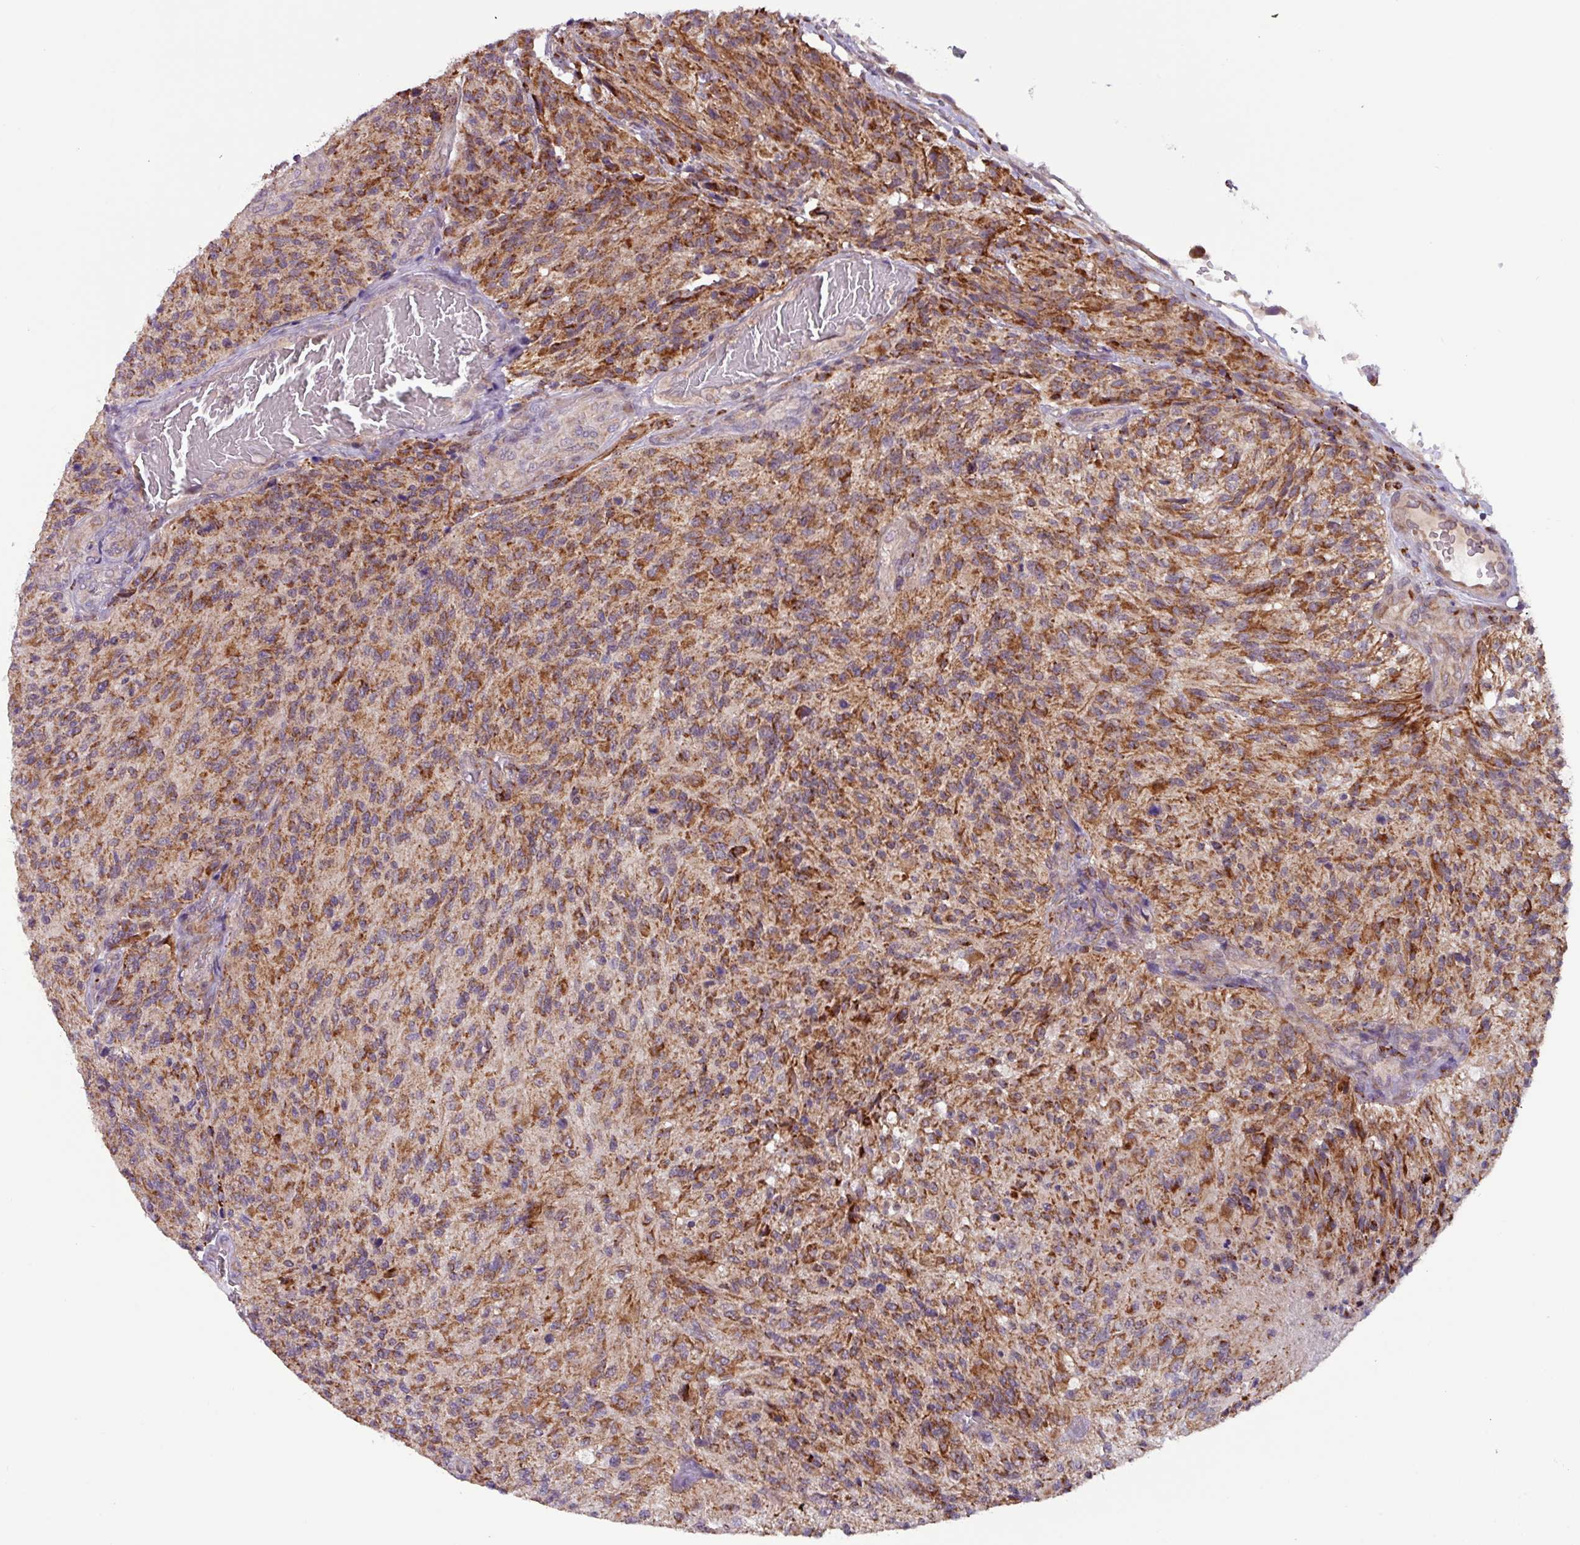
{"staining": {"intensity": "moderate", "quantity": ">75%", "location": "cytoplasmic/membranous"}, "tissue": "glioma", "cell_type": "Tumor cells", "image_type": "cancer", "snomed": [{"axis": "morphology", "description": "Normal tissue, NOS"}, {"axis": "morphology", "description": "Glioma, malignant, High grade"}, {"axis": "topography", "description": "Cerebral cortex"}], "caption": "This is an image of IHC staining of glioma, which shows moderate positivity in the cytoplasmic/membranous of tumor cells.", "gene": "AKIRIN1", "patient": {"sex": "male", "age": 56}}